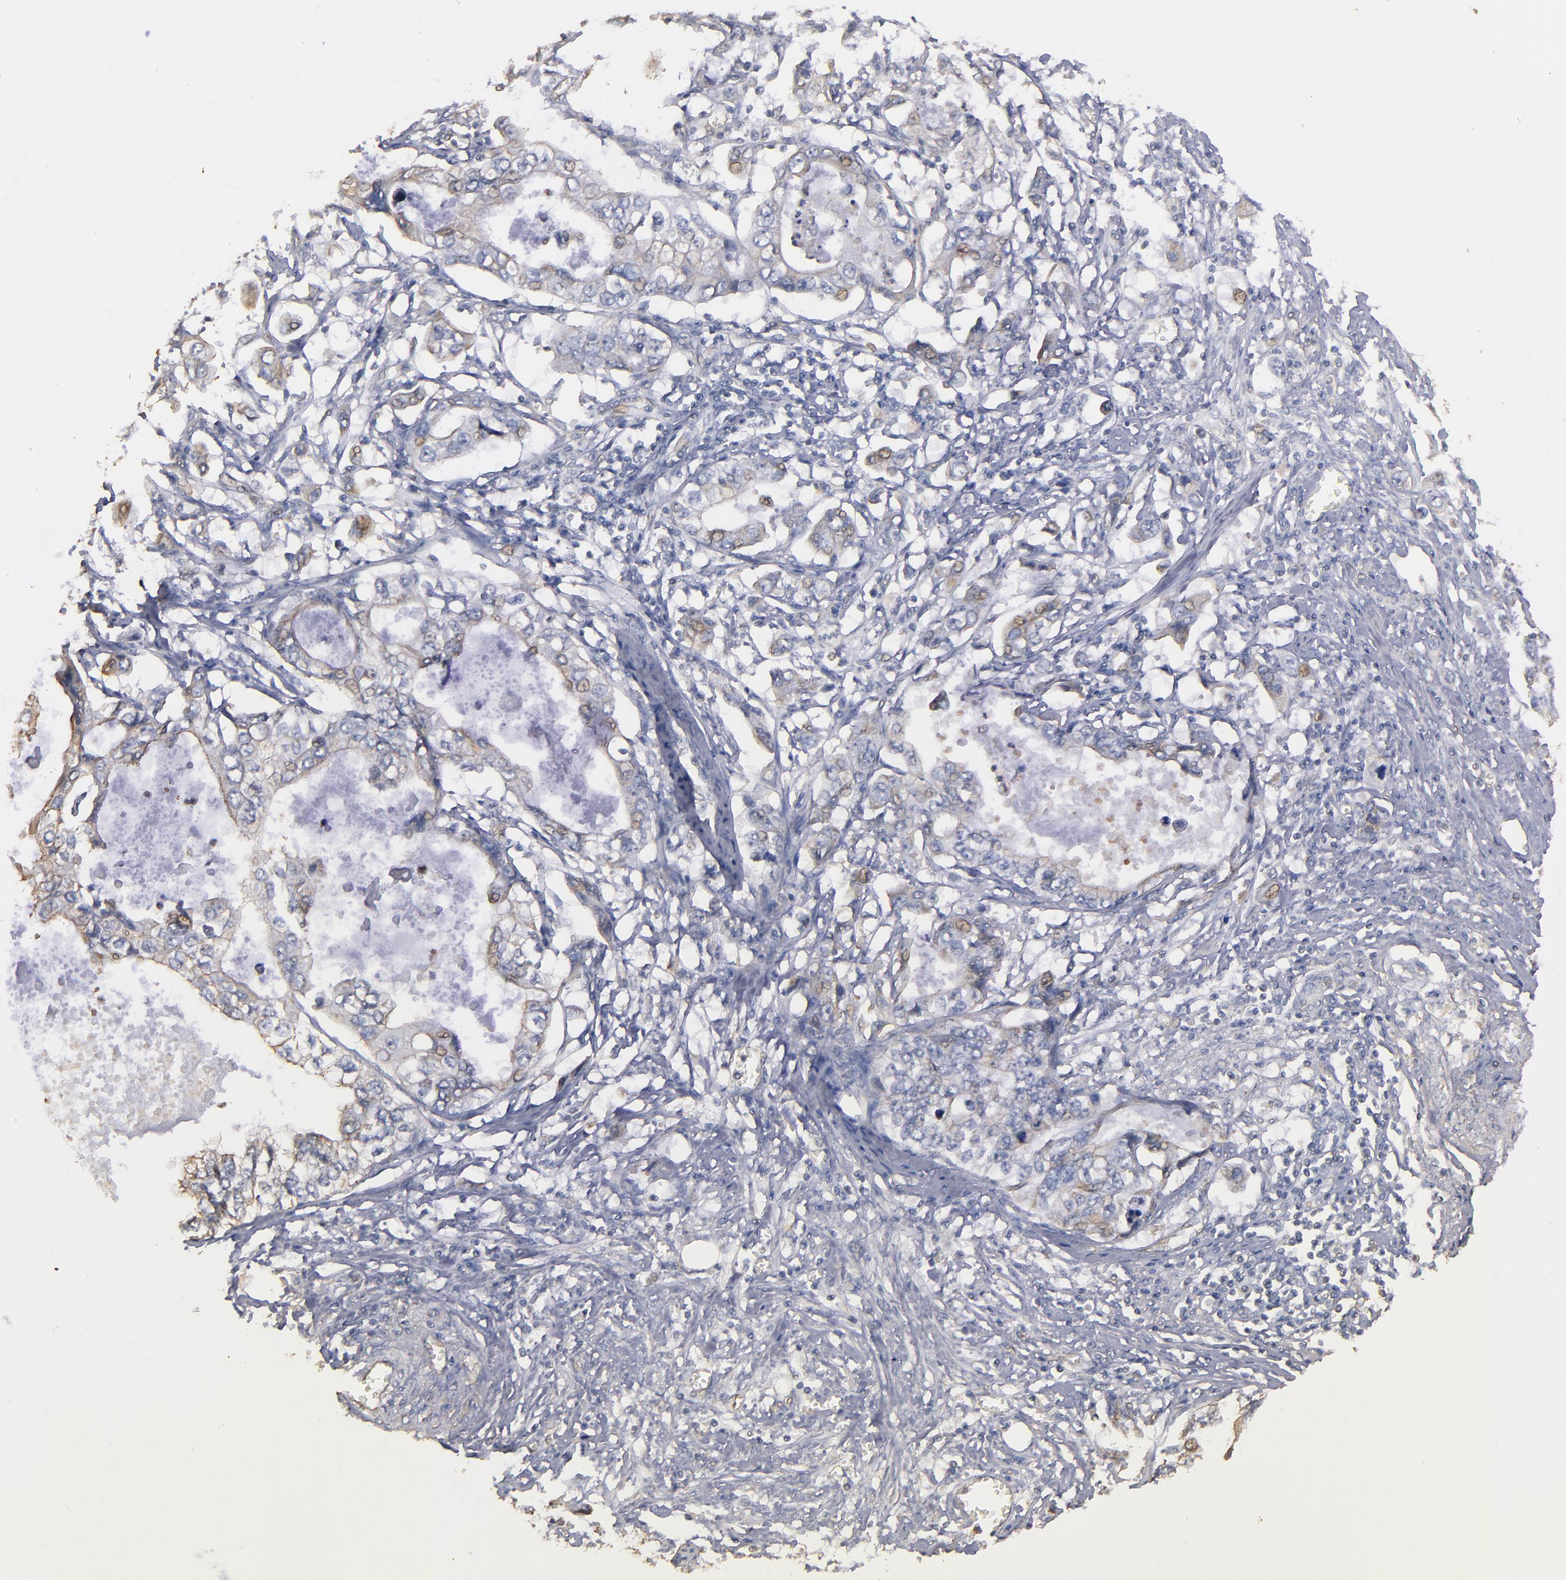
{"staining": {"intensity": "weak", "quantity": "25%-75%", "location": "cytoplasmic/membranous,nuclear"}, "tissue": "stomach cancer", "cell_type": "Tumor cells", "image_type": "cancer", "snomed": [{"axis": "morphology", "description": "Adenocarcinoma, NOS"}, {"axis": "topography", "description": "Pancreas"}, {"axis": "topography", "description": "Stomach, upper"}], "caption": "Weak cytoplasmic/membranous and nuclear staining is seen in about 25%-75% of tumor cells in stomach cancer.", "gene": "DMD", "patient": {"sex": "male", "age": 77}}